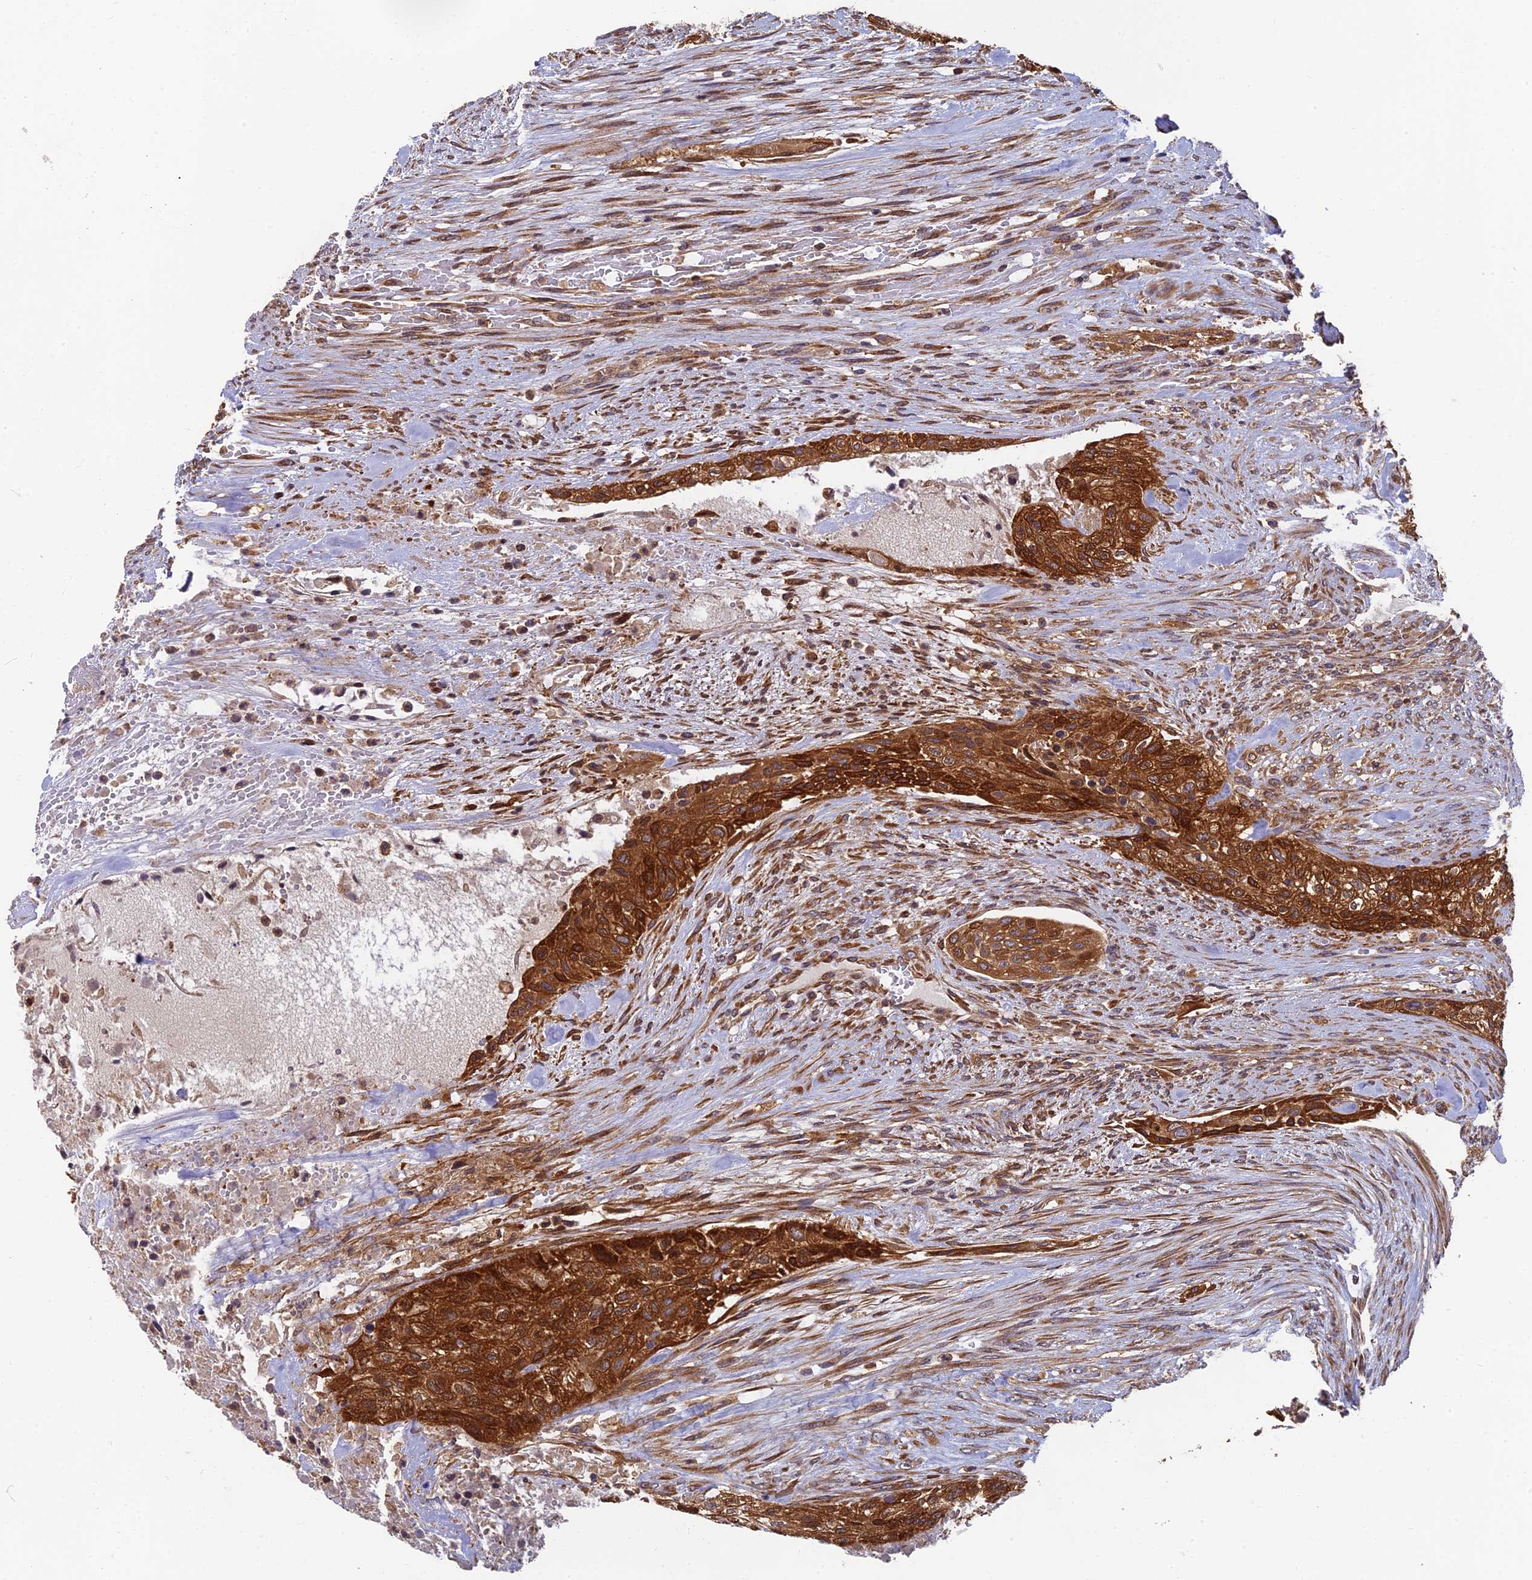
{"staining": {"intensity": "strong", "quantity": ">75%", "location": "cytoplasmic/membranous"}, "tissue": "urothelial cancer", "cell_type": "Tumor cells", "image_type": "cancer", "snomed": [{"axis": "morphology", "description": "Urothelial carcinoma, High grade"}, {"axis": "topography", "description": "Urinary bladder"}], "caption": "IHC (DAB (3,3'-diaminobenzidine)) staining of high-grade urothelial carcinoma shows strong cytoplasmic/membranous protein expression in approximately >75% of tumor cells.", "gene": "IPO5", "patient": {"sex": "male", "age": 35}}